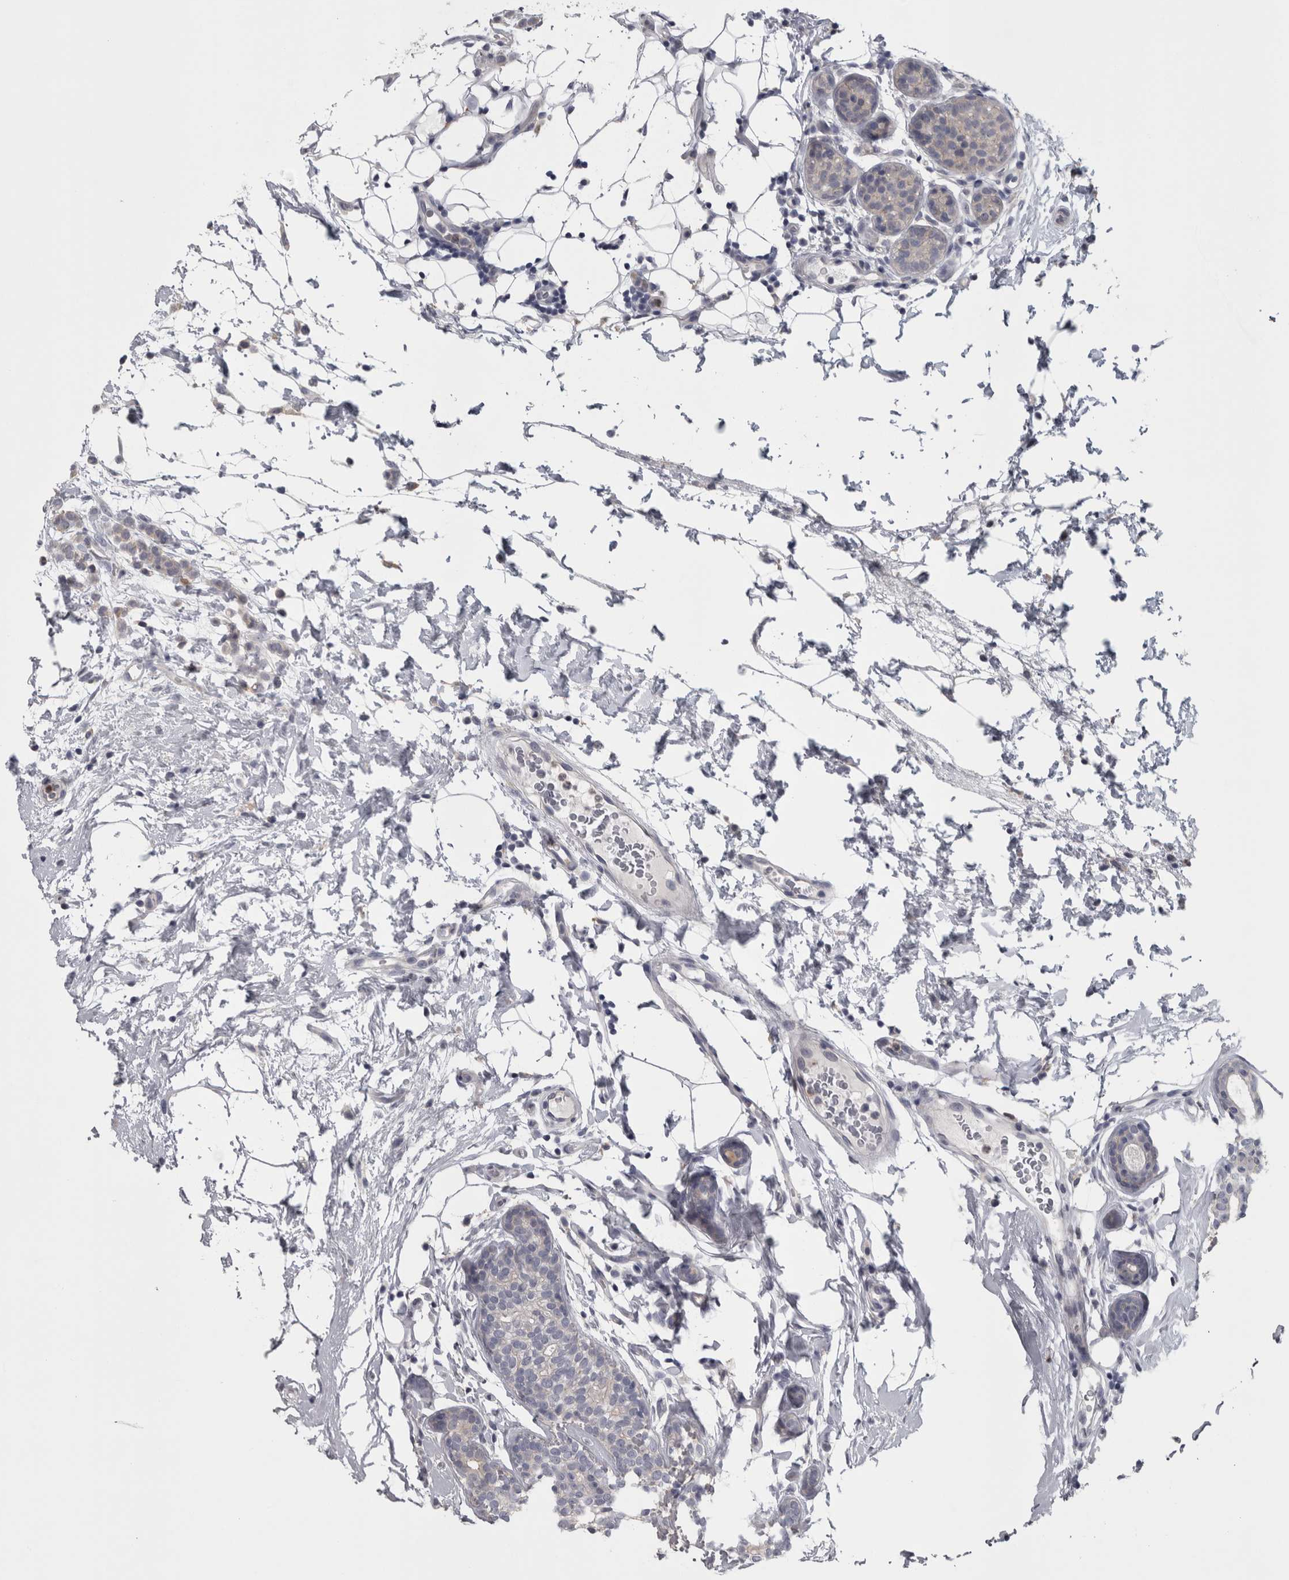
{"staining": {"intensity": "weak", "quantity": "<25%", "location": "cytoplasmic/membranous"}, "tissue": "breast cancer", "cell_type": "Tumor cells", "image_type": "cancer", "snomed": [{"axis": "morphology", "description": "Lobular carcinoma"}, {"axis": "topography", "description": "Breast"}], "caption": "IHC micrograph of neoplastic tissue: human lobular carcinoma (breast) stained with DAB exhibits no significant protein expression in tumor cells.", "gene": "PRKCI", "patient": {"sex": "female", "age": 50}}